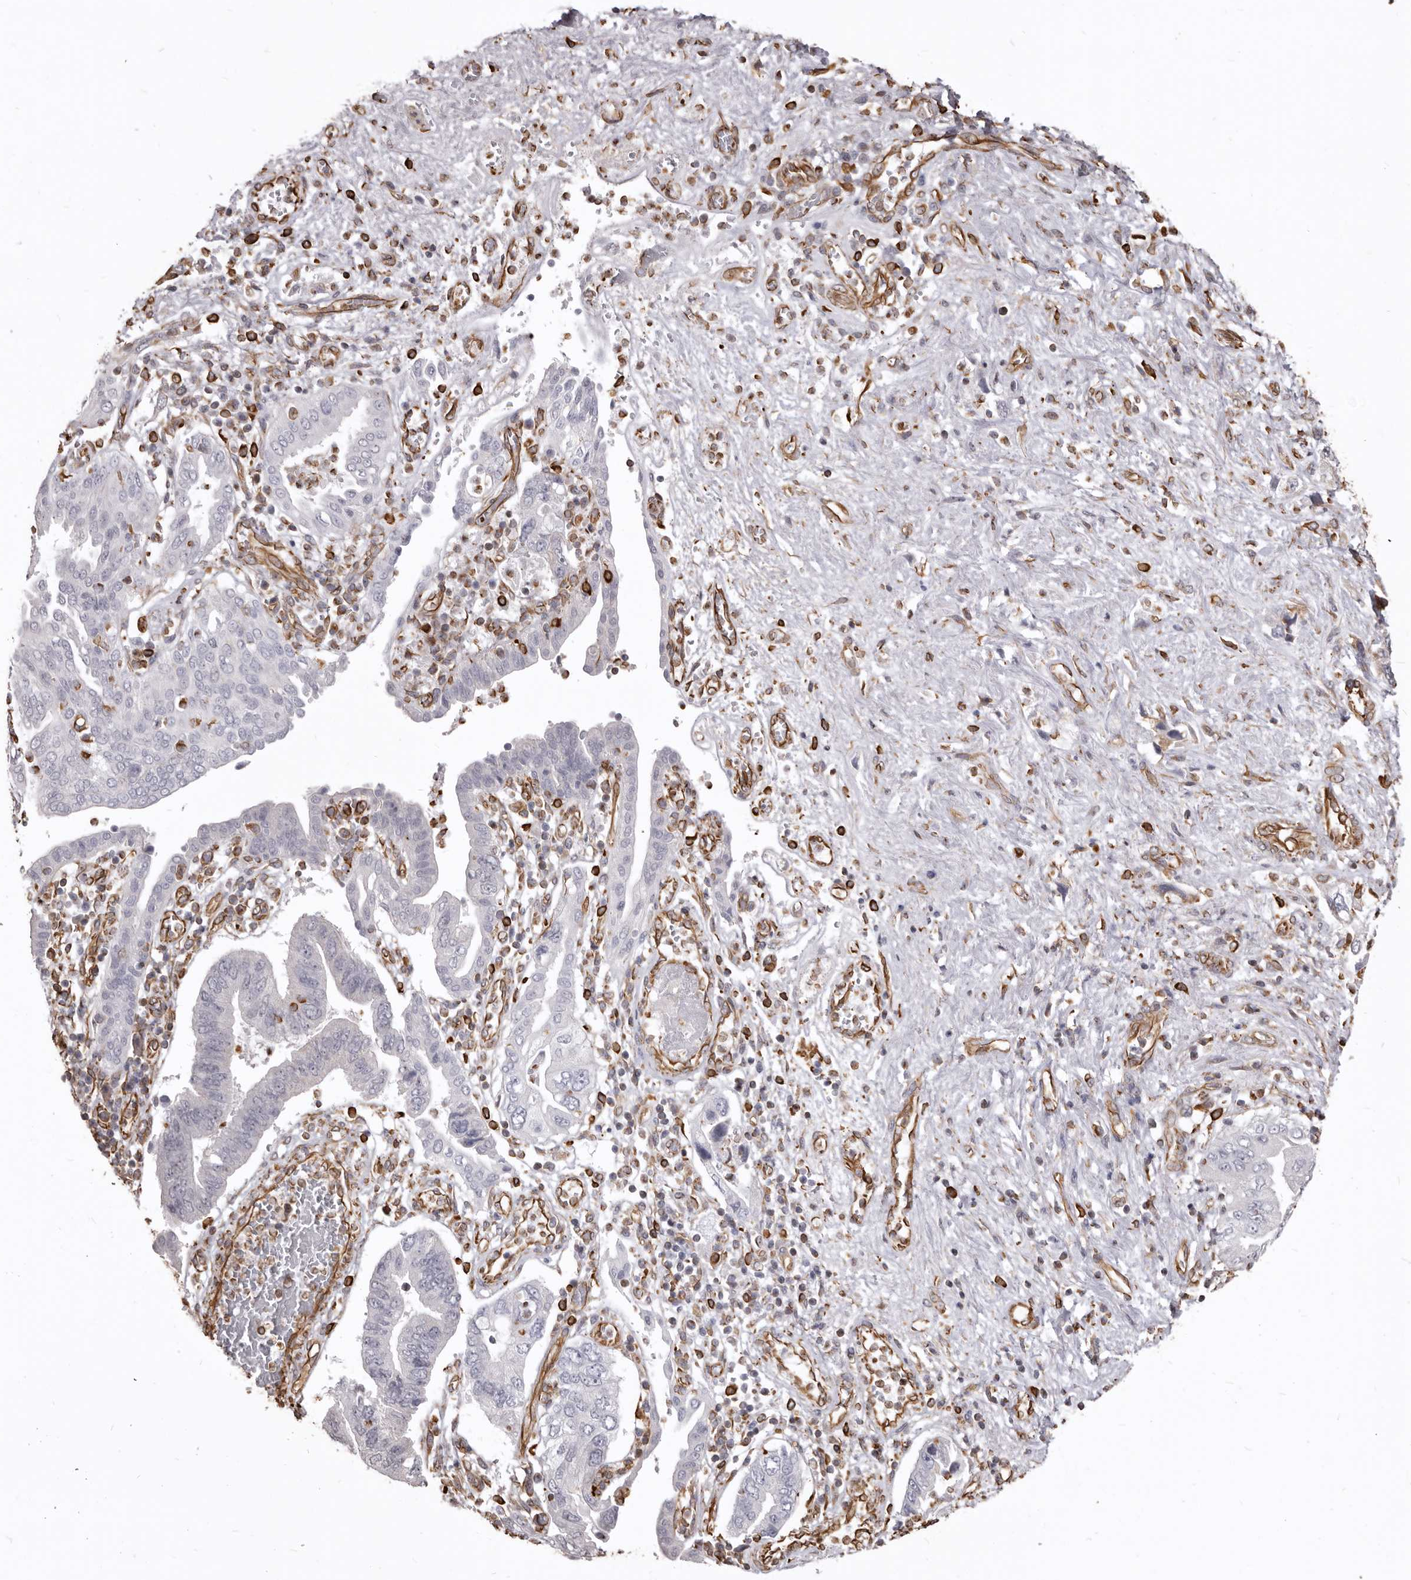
{"staining": {"intensity": "negative", "quantity": "none", "location": "none"}, "tissue": "pancreatic cancer", "cell_type": "Tumor cells", "image_type": "cancer", "snomed": [{"axis": "morphology", "description": "Adenocarcinoma, NOS"}, {"axis": "topography", "description": "Pancreas"}], "caption": "Immunohistochemical staining of pancreatic adenocarcinoma displays no significant positivity in tumor cells.", "gene": "MTURN", "patient": {"sex": "female", "age": 73}}